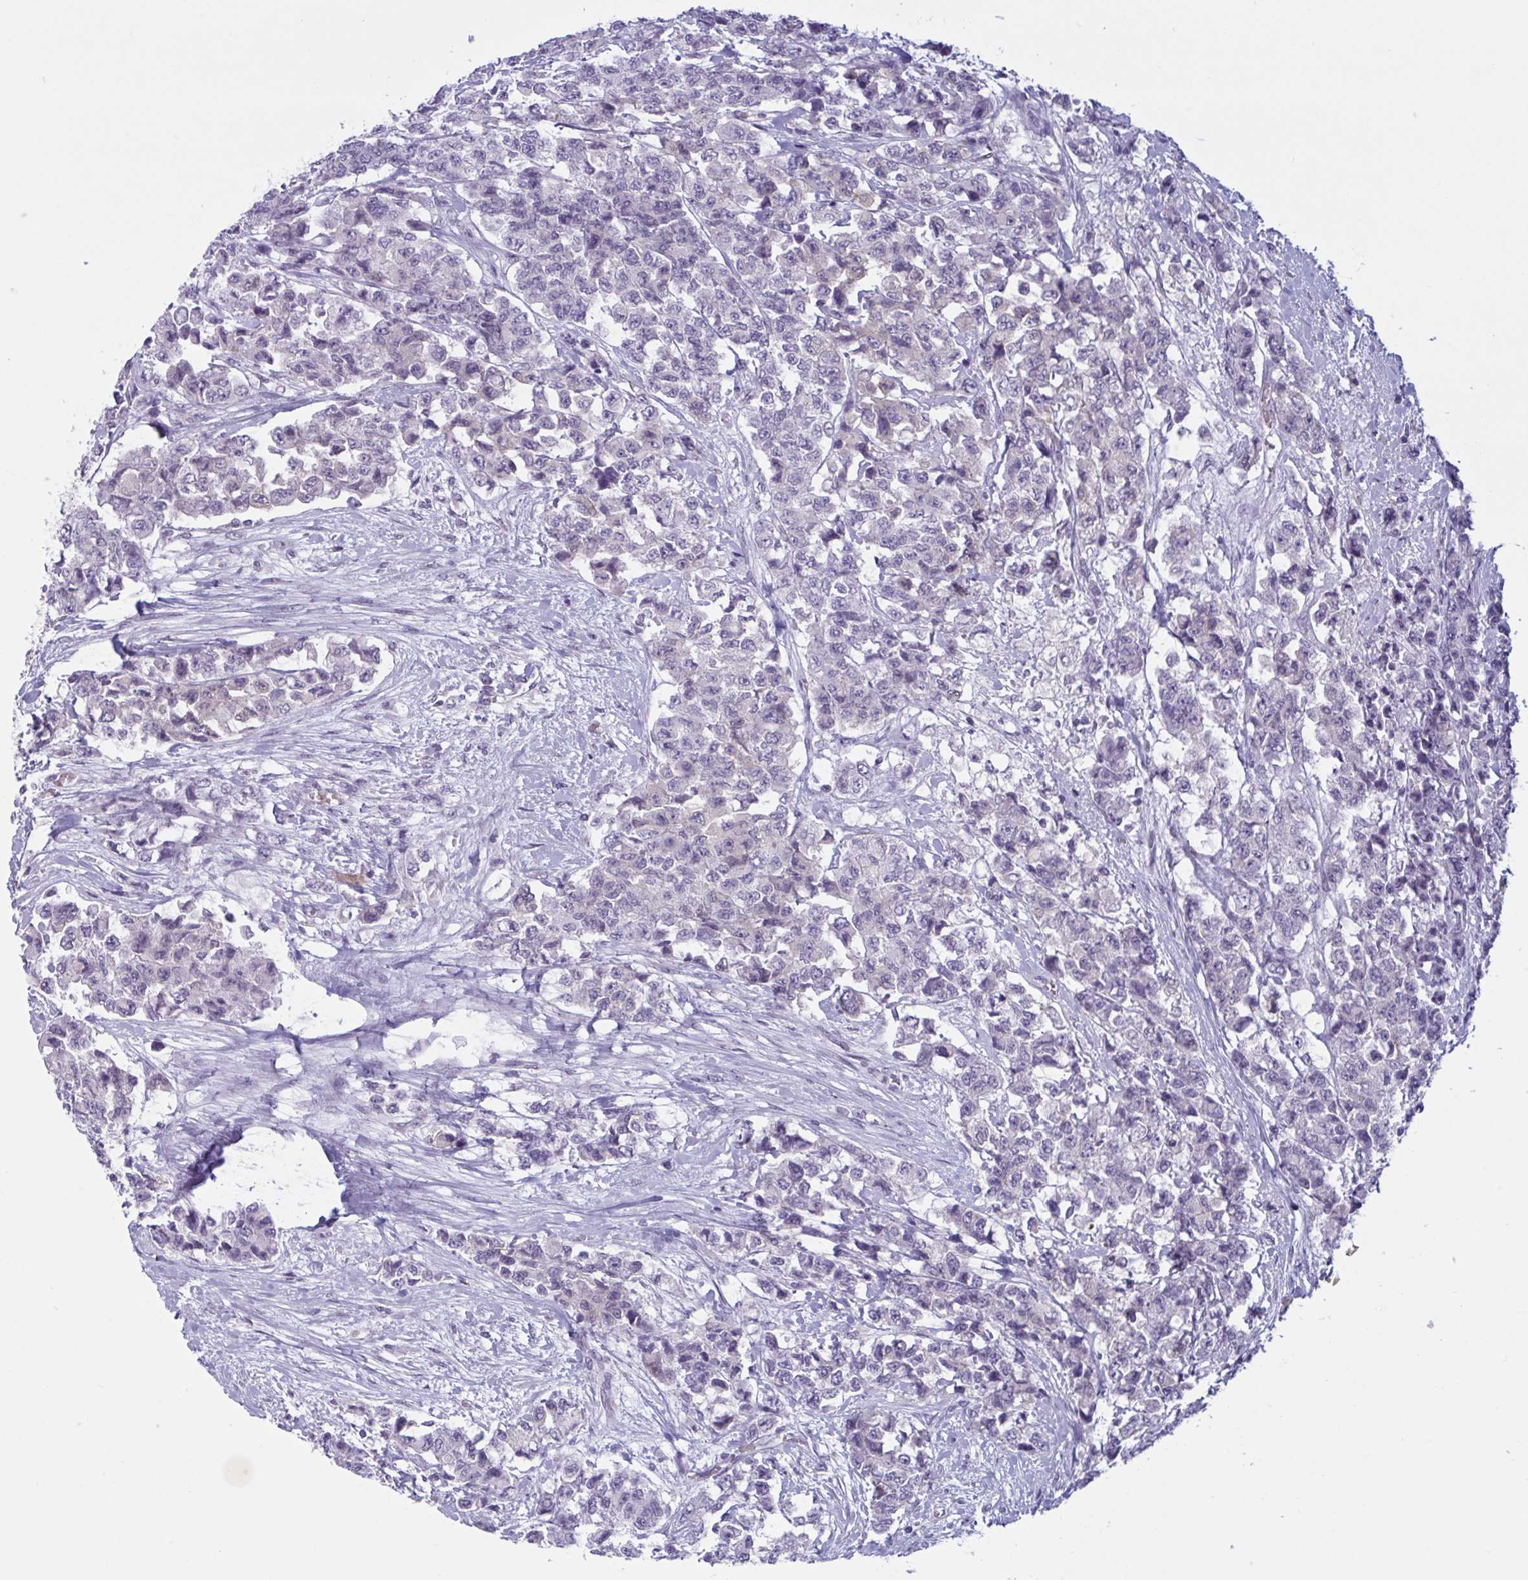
{"staining": {"intensity": "negative", "quantity": "none", "location": "none"}, "tissue": "urothelial cancer", "cell_type": "Tumor cells", "image_type": "cancer", "snomed": [{"axis": "morphology", "description": "Urothelial carcinoma, High grade"}, {"axis": "topography", "description": "Urinary bladder"}], "caption": "IHC image of high-grade urothelial carcinoma stained for a protein (brown), which displays no expression in tumor cells.", "gene": "TANK", "patient": {"sex": "female", "age": 78}}